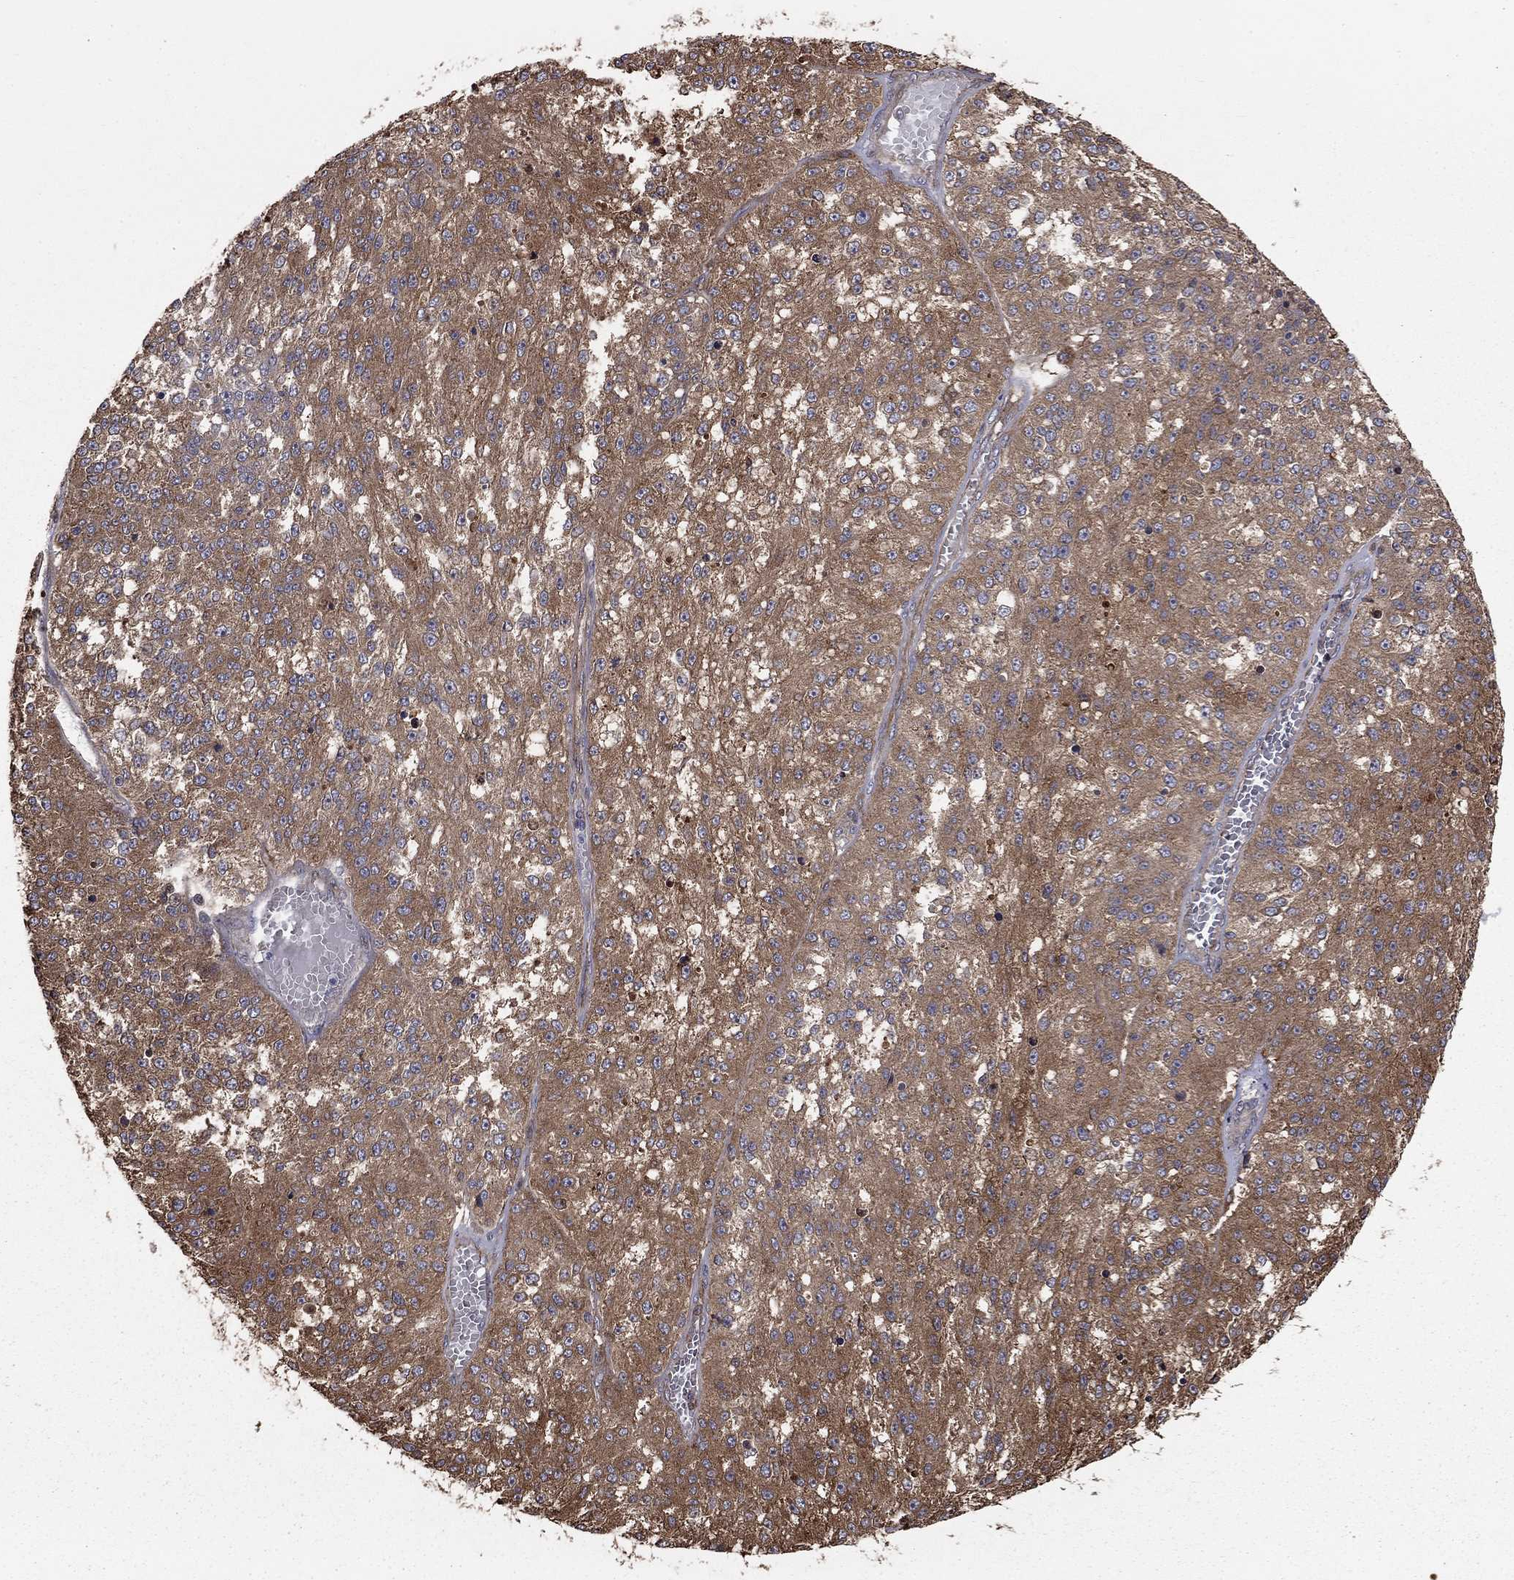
{"staining": {"intensity": "moderate", "quantity": ">75%", "location": "cytoplasmic/membranous"}, "tissue": "melanoma", "cell_type": "Tumor cells", "image_type": "cancer", "snomed": [{"axis": "morphology", "description": "Malignant melanoma, Metastatic site"}, {"axis": "topography", "description": "Lymph node"}], "caption": "There is medium levels of moderate cytoplasmic/membranous positivity in tumor cells of malignant melanoma (metastatic site), as demonstrated by immunohistochemical staining (brown color).", "gene": "BABAM2", "patient": {"sex": "female", "age": 64}}